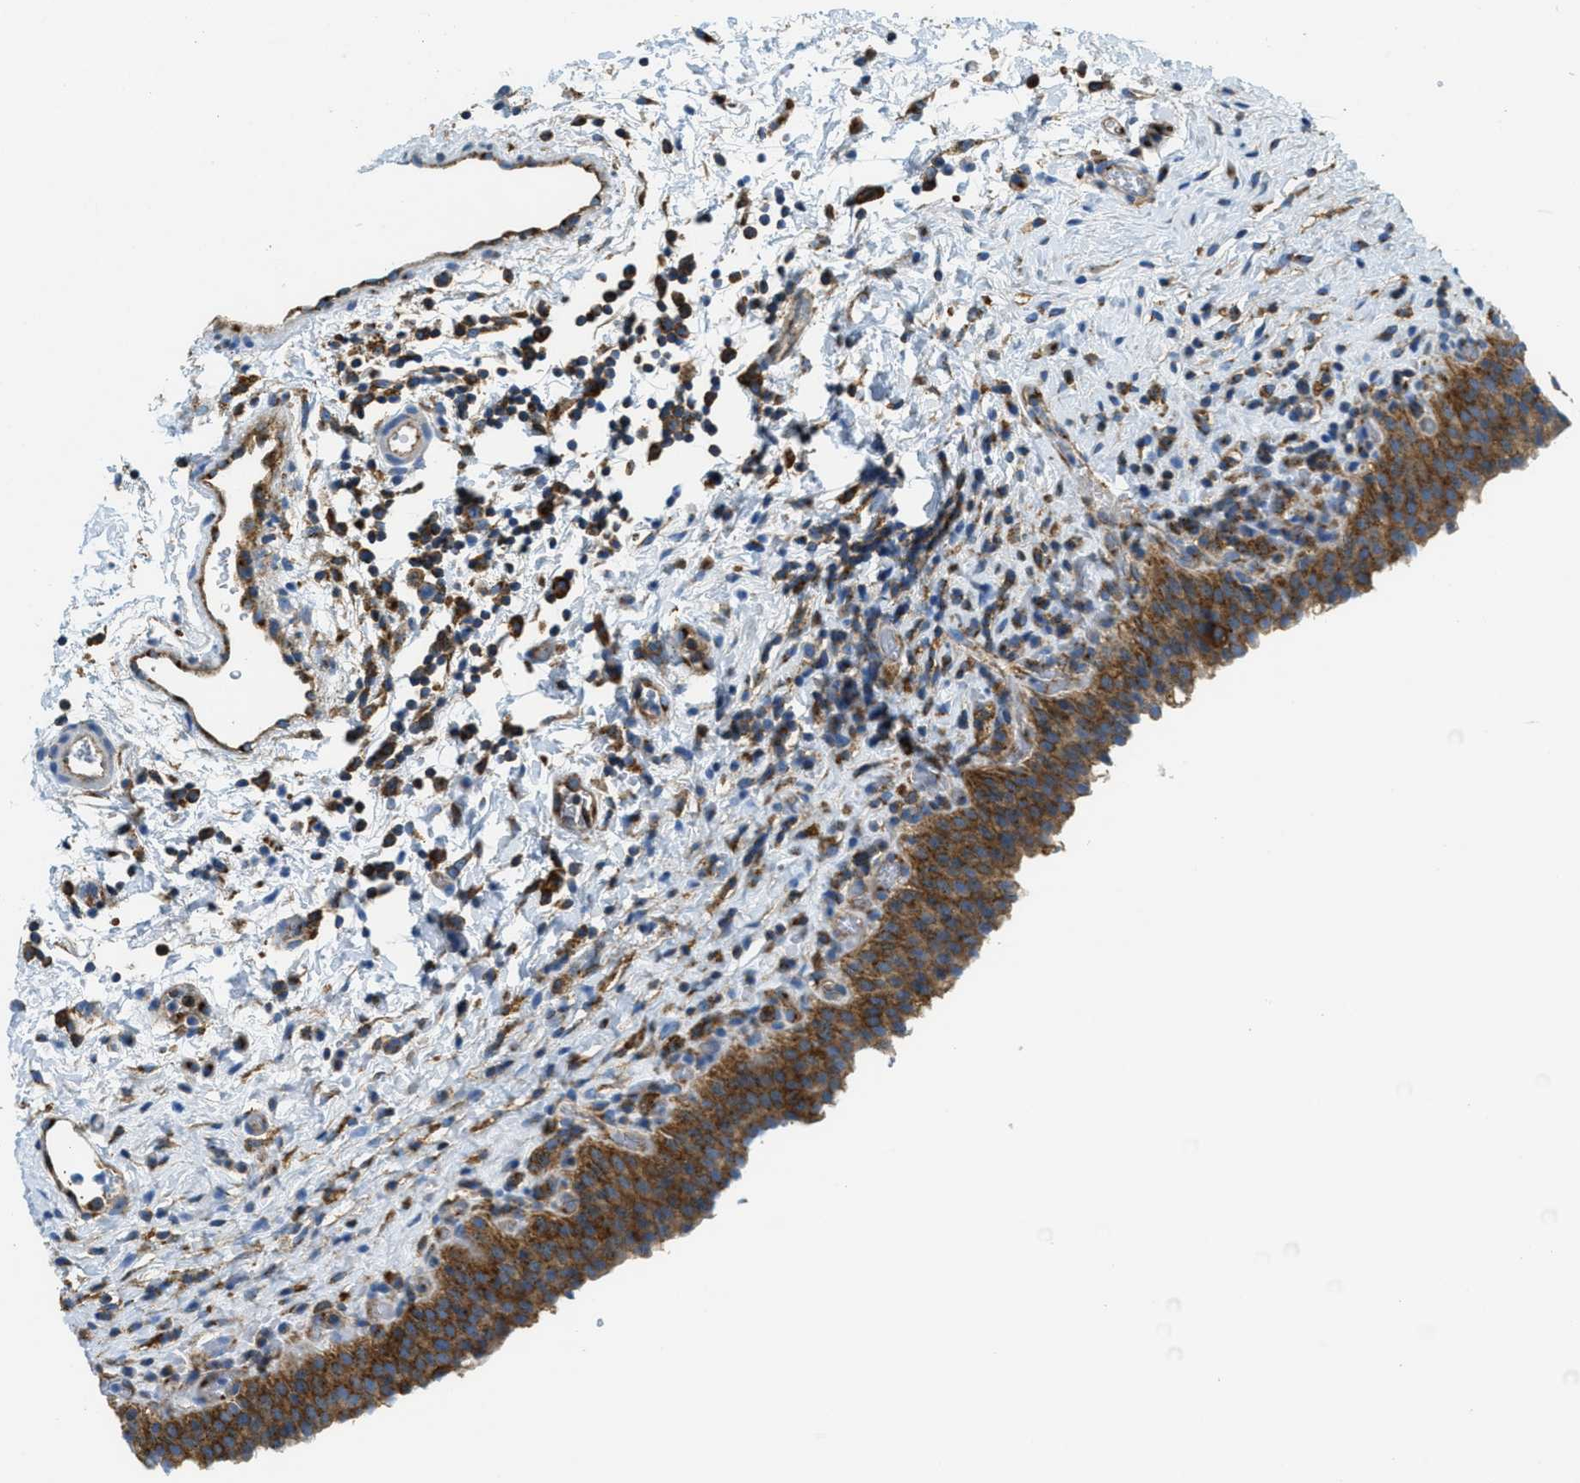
{"staining": {"intensity": "strong", "quantity": ">75%", "location": "cytoplasmic/membranous"}, "tissue": "urinary bladder", "cell_type": "Urothelial cells", "image_type": "normal", "snomed": [{"axis": "morphology", "description": "Normal tissue, NOS"}, {"axis": "topography", "description": "Urinary bladder"}], "caption": "Protein staining demonstrates strong cytoplasmic/membranous positivity in about >75% of urothelial cells in unremarkable urinary bladder.", "gene": "AP2B1", "patient": {"sex": "male", "age": 51}}